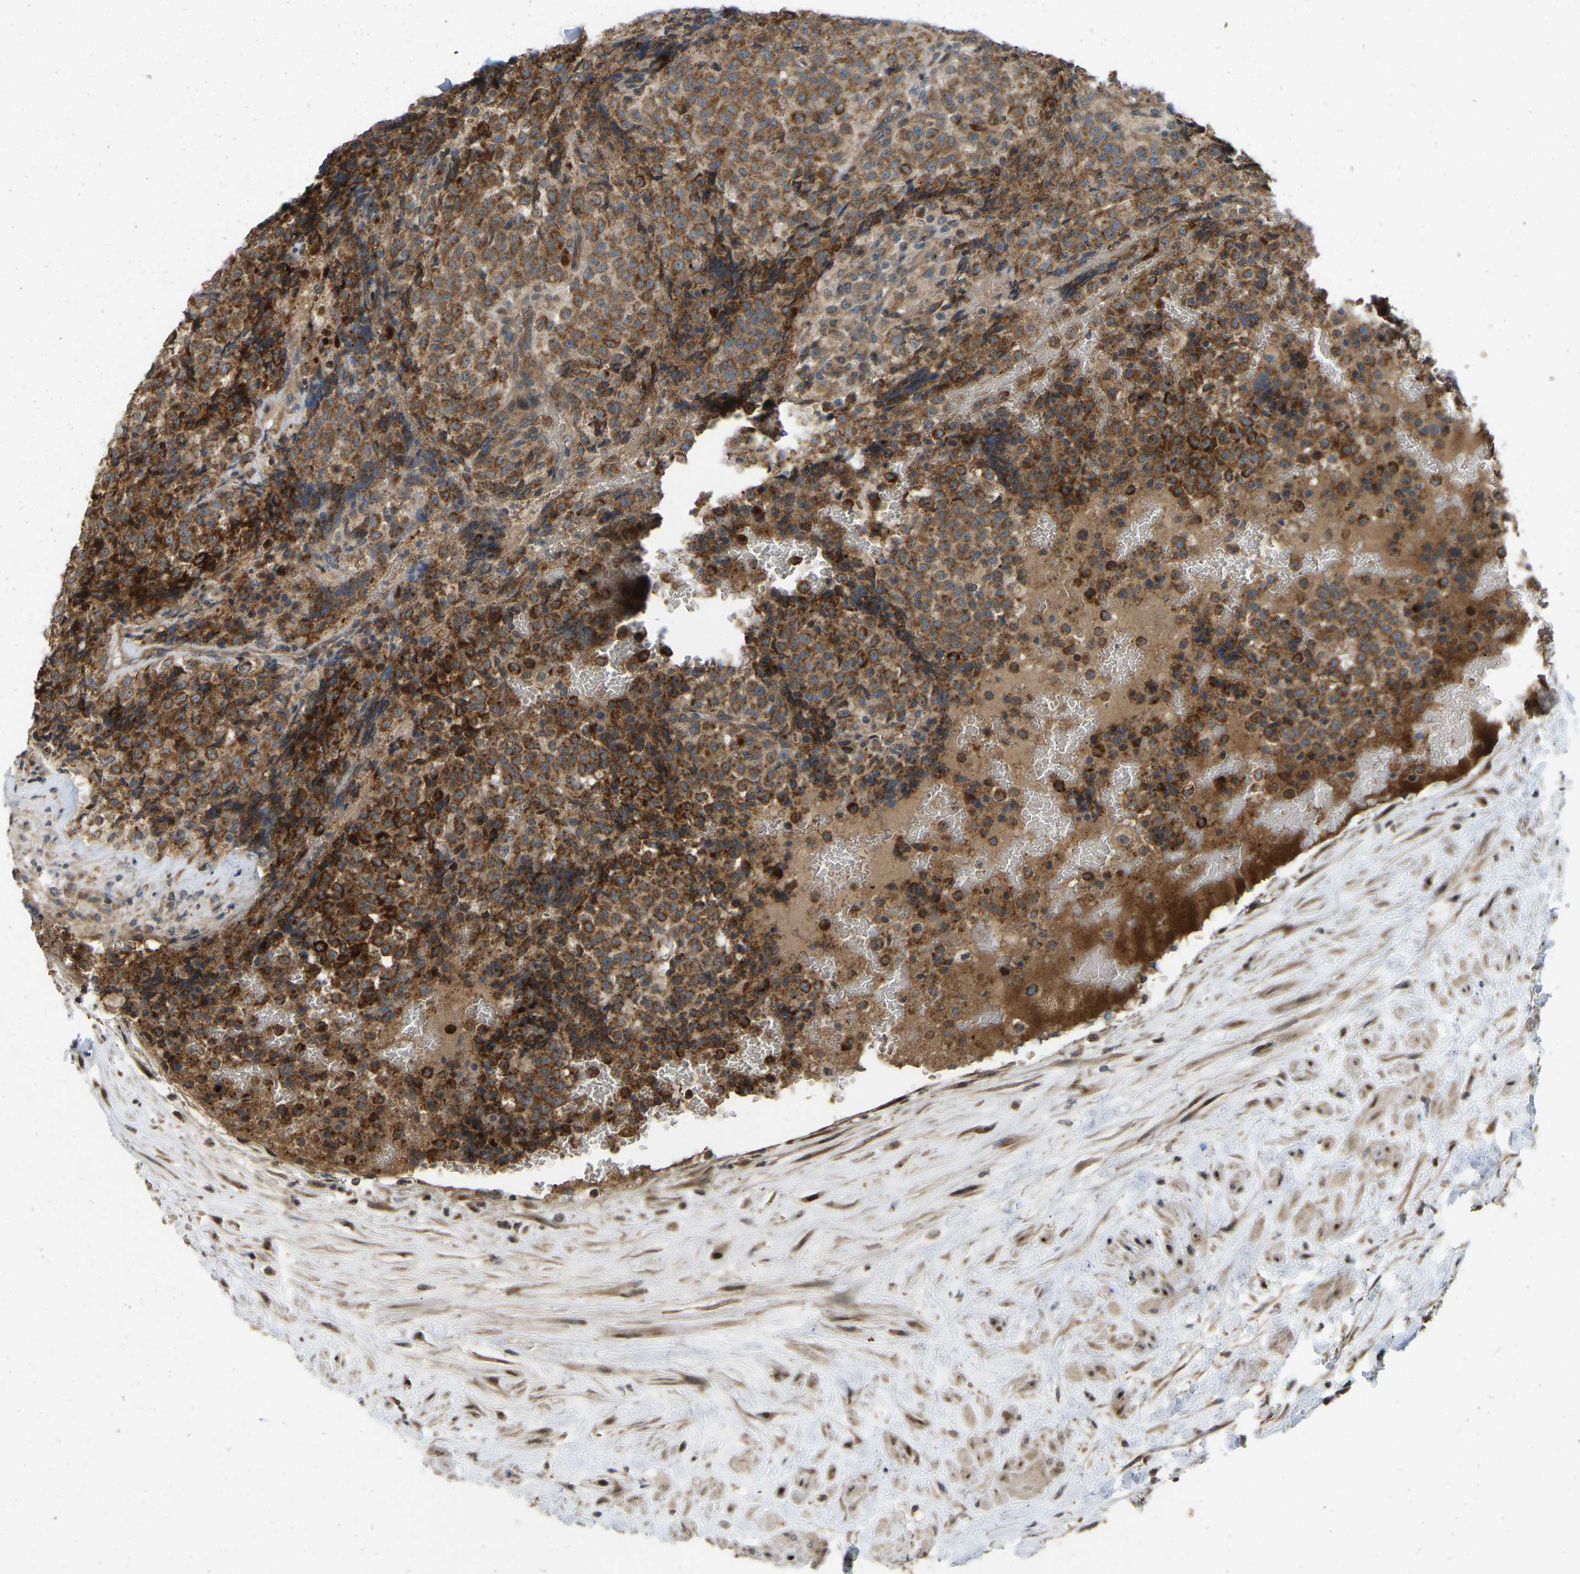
{"staining": {"intensity": "moderate", "quantity": ">75%", "location": "cytoplasmic/membranous"}, "tissue": "testis cancer", "cell_type": "Tumor cells", "image_type": "cancer", "snomed": [{"axis": "morphology", "description": "Seminoma, NOS"}, {"axis": "topography", "description": "Testis"}], "caption": "Testis cancer stained with immunohistochemistry reveals moderate cytoplasmic/membranous positivity in approximately >75% of tumor cells.", "gene": "C21orf91", "patient": {"sex": "male", "age": 59}}